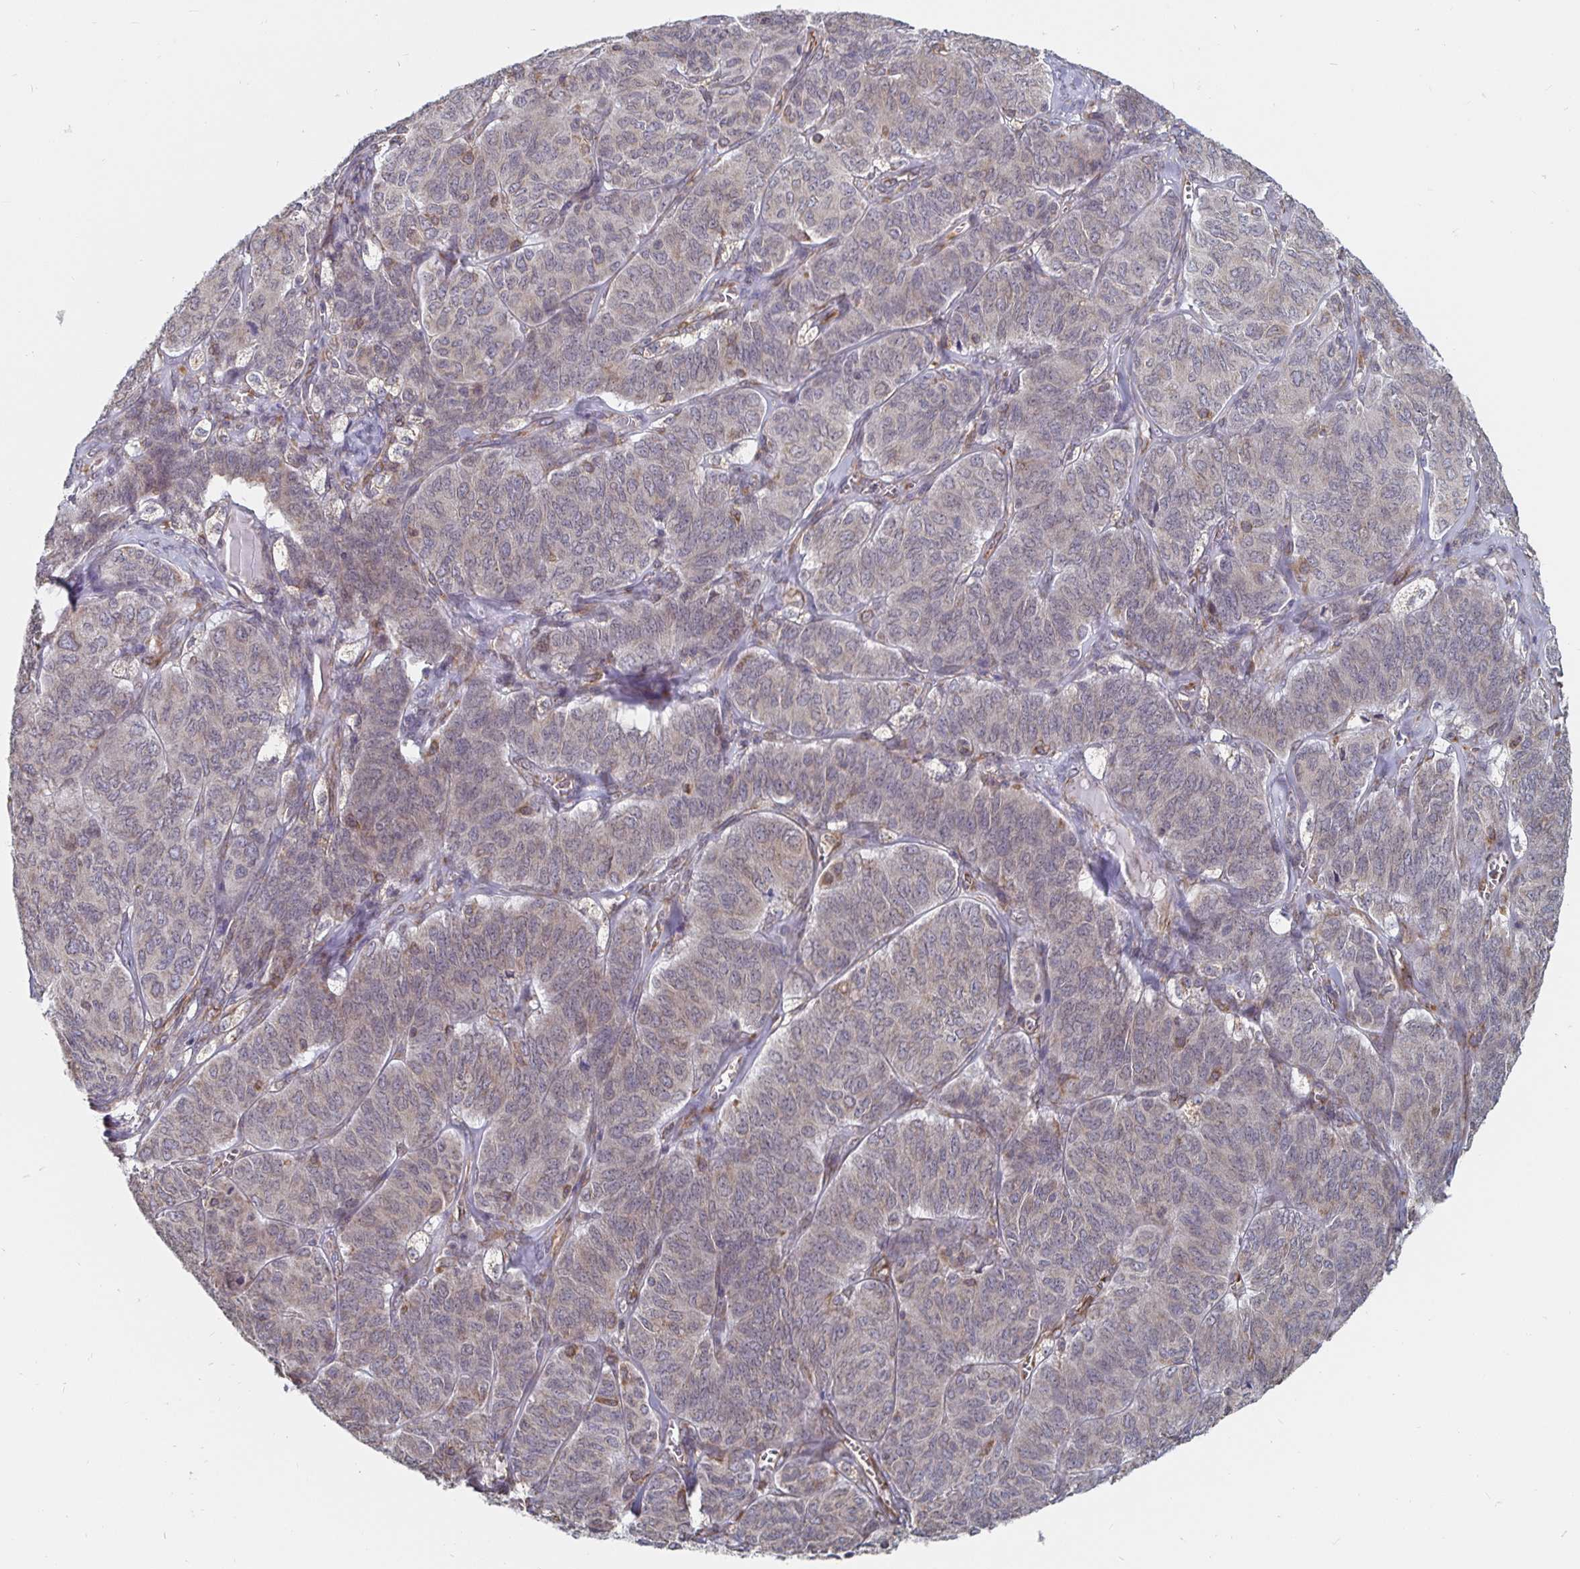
{"staining": {"intensity": "negative", "quantity": "none", "location": "none"}, "tissue": "ovarian cancer", "cell_type": "Tumor cells", "image_type": "cancer", "snomed": [{"axis": "morphology", "description": "Carcinoma, endometroid"}, {"axis": "topography", "description": "Ovary"}], "caption": "Immunohistochemistry (IHC) histopathology image of ovarian cancer stained for a protein (brown), which shows no expression in tumor cells.", "gene": "BCAP29", "patient": {"sex": "female", "age": 80}}